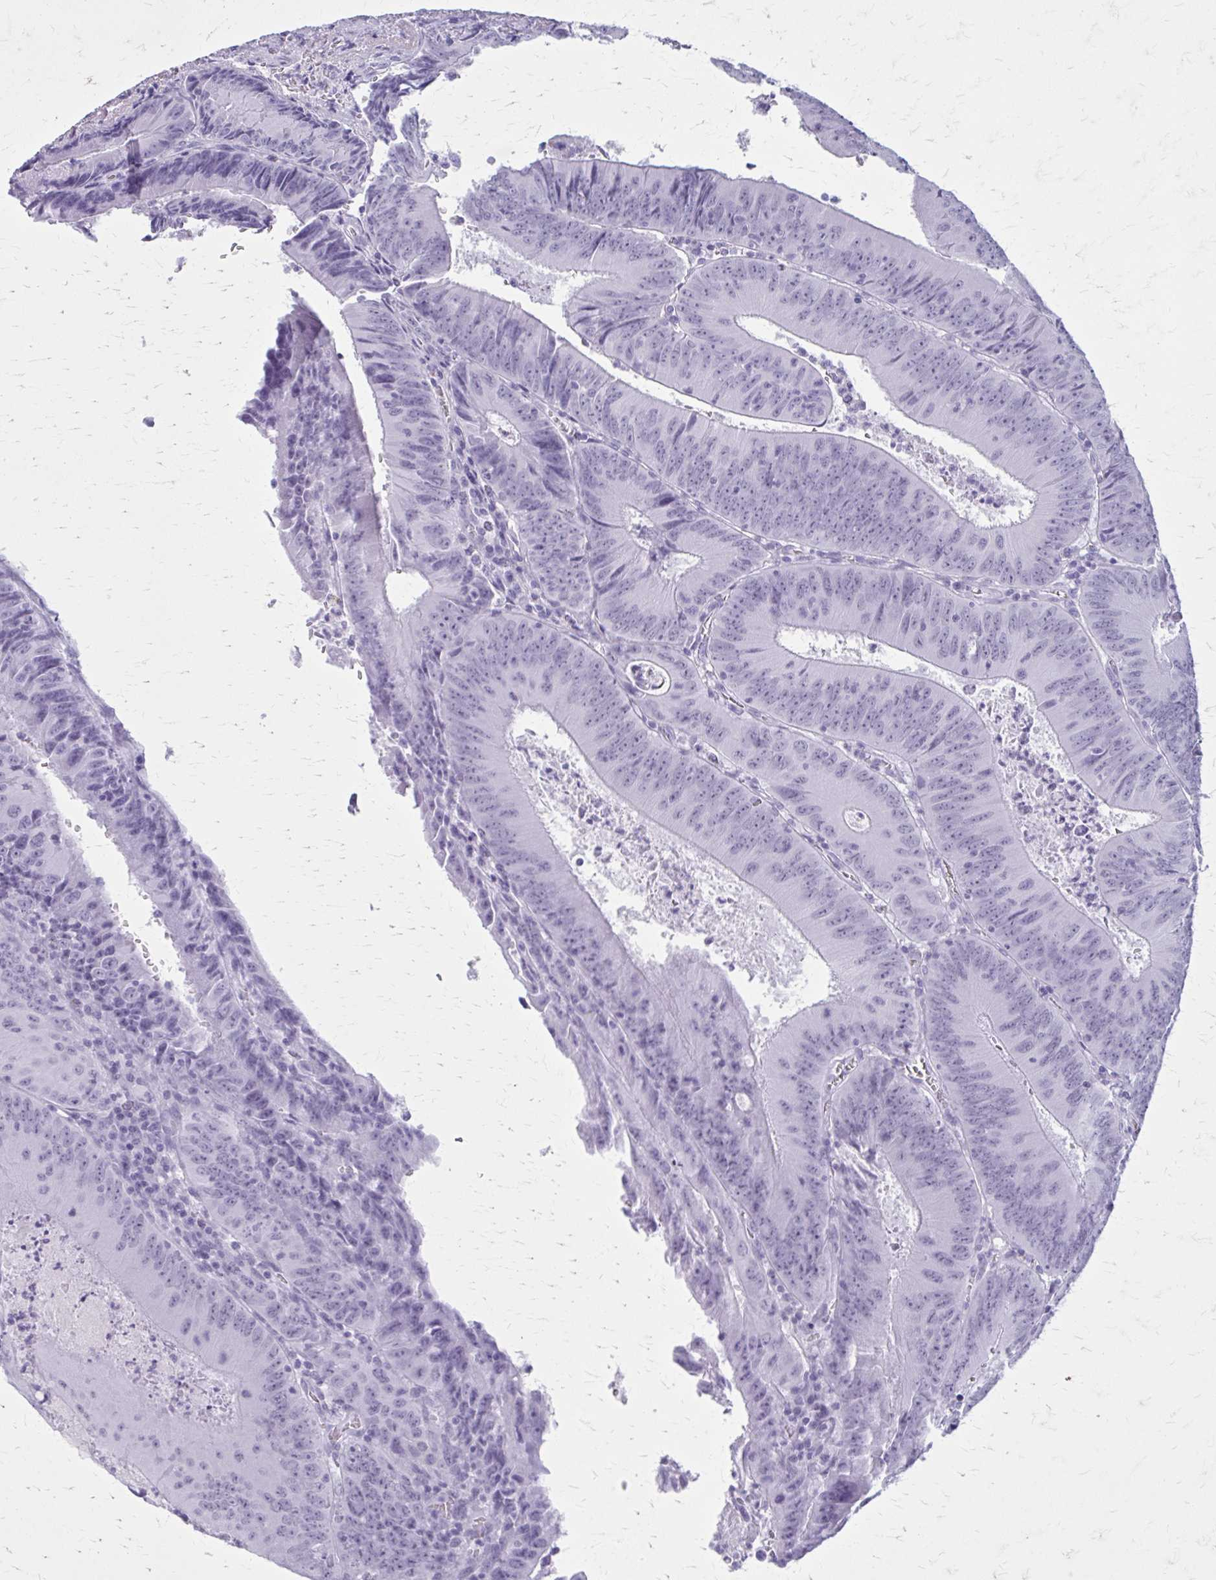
{"staining": {"intensity": "negative", "quantity": "none", "location": "none"}, "tissue": "colorectal cancer", "cell_type": "Tumor cells", "image_type": "cancer", "snomed": [{"axis": "morphology", "description": "Adenocarcinoma, NOS"}, {"axis": "topography", "description": "Rectum"}], "caption": "A histopathology image of human colorectal cancer (adenocarcinoma) is negative for staining in tumor cells.", "gene": "GAD1", "patient": {"sex": "female", "age": 72}}